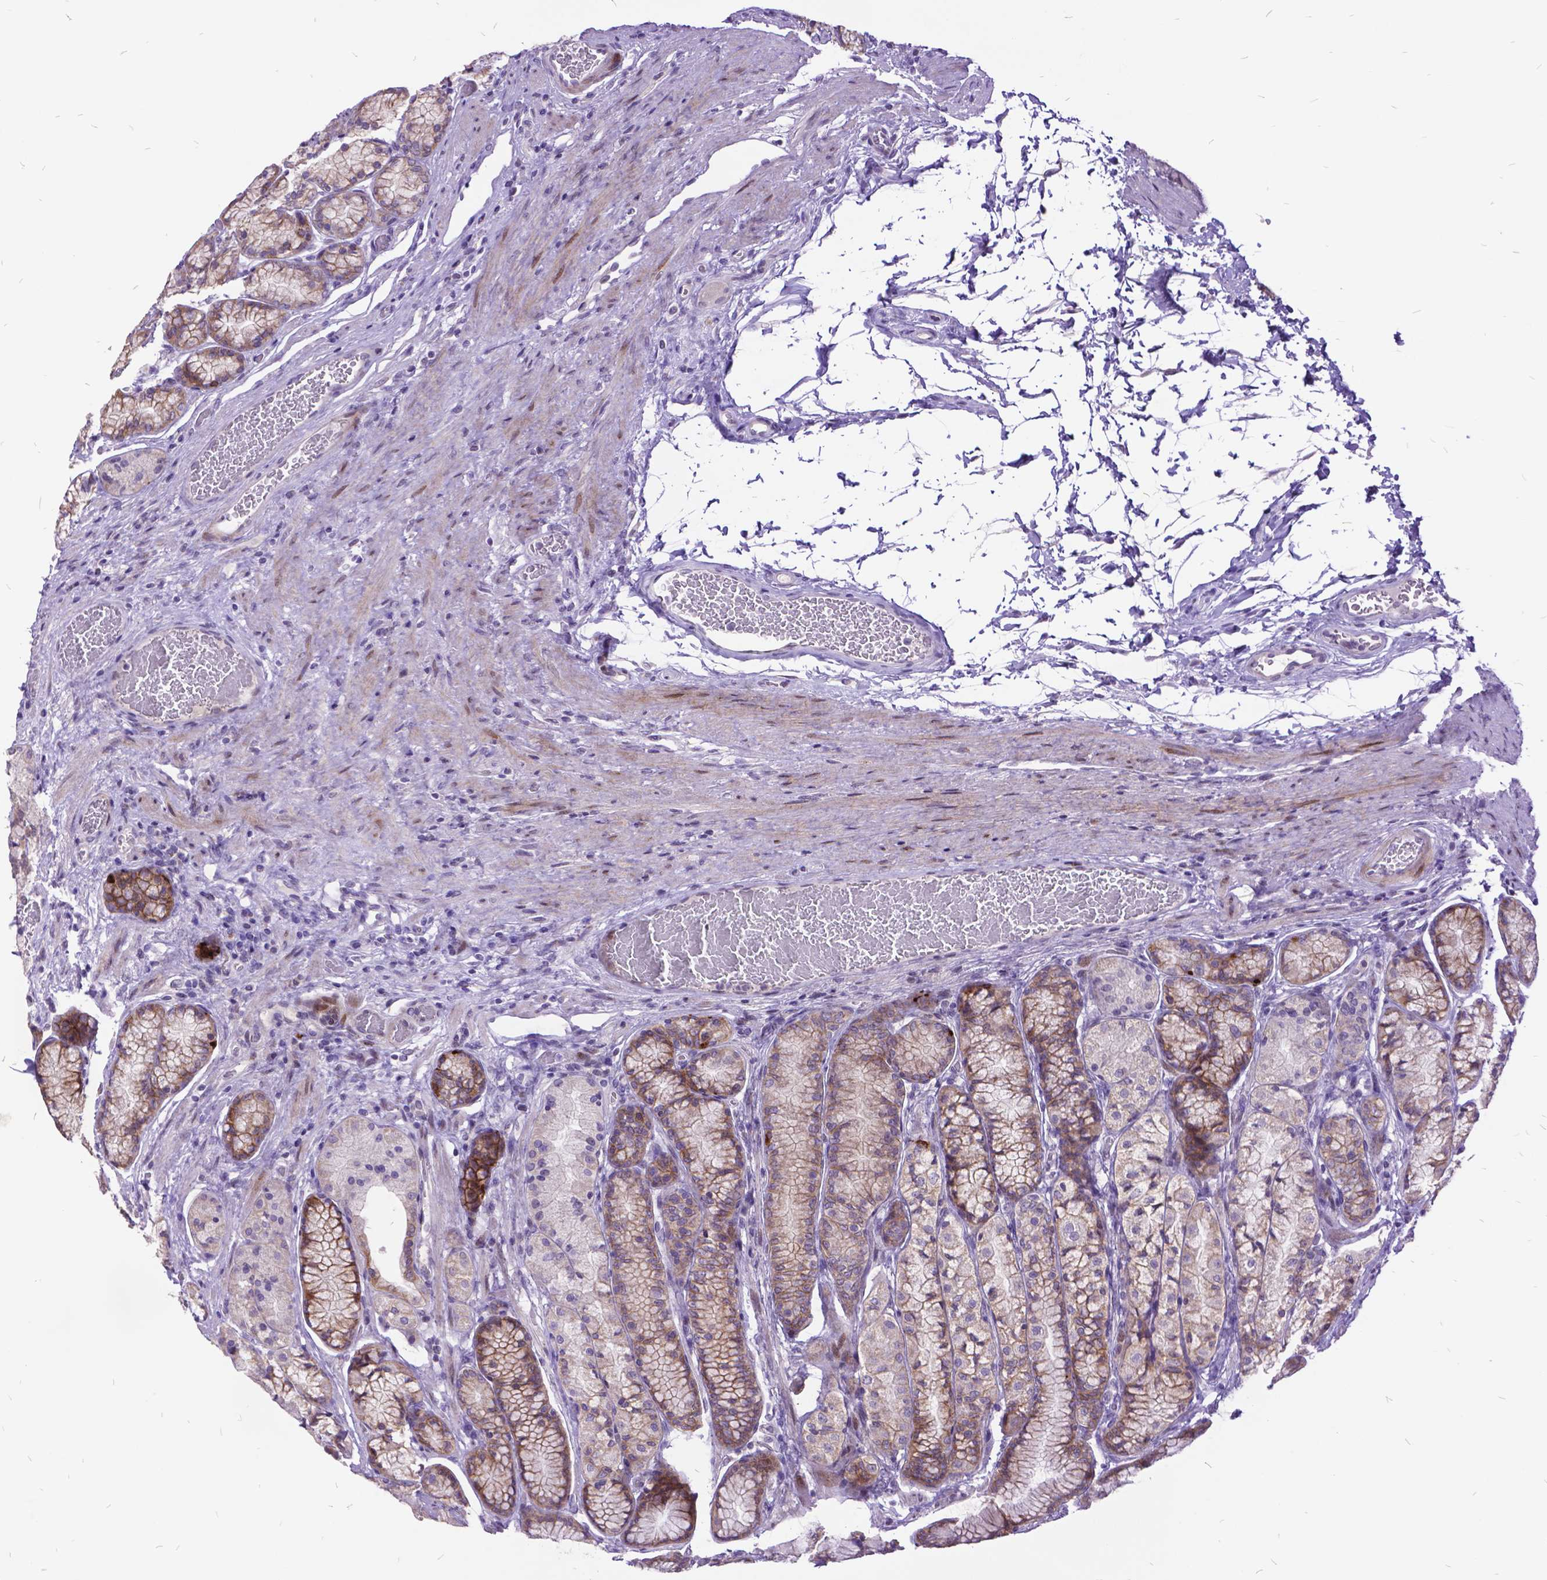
{"staining": {"intensity": "weak", "quantity": "25%-75%", "location": "cytoplasmic/membranous"}, "tissue": "stomach", "cell_type": "Glandular cells", "image_type": "normal", "snomed": [{"axis": "morphology", "description": "Normal tissue, NOS"}, {"axis": "morphology", "description": "Adenocarcinoma, NOS"}, {"axis": "morphology", "description": "Adenocarcinoma, High grade"}, {"axis": "topography", "description": "Stomach, upper"}, {"axis": "topography", "description": "Stomach"}], "caption": "The photomicrograph shows staining of unremarkable stomach, revealing weak cytoplasmic/membranous protein positivity (brown color) within glandular cells.", "gene": "ITGB6", "patient": {"sex": "female", "age": 65}}